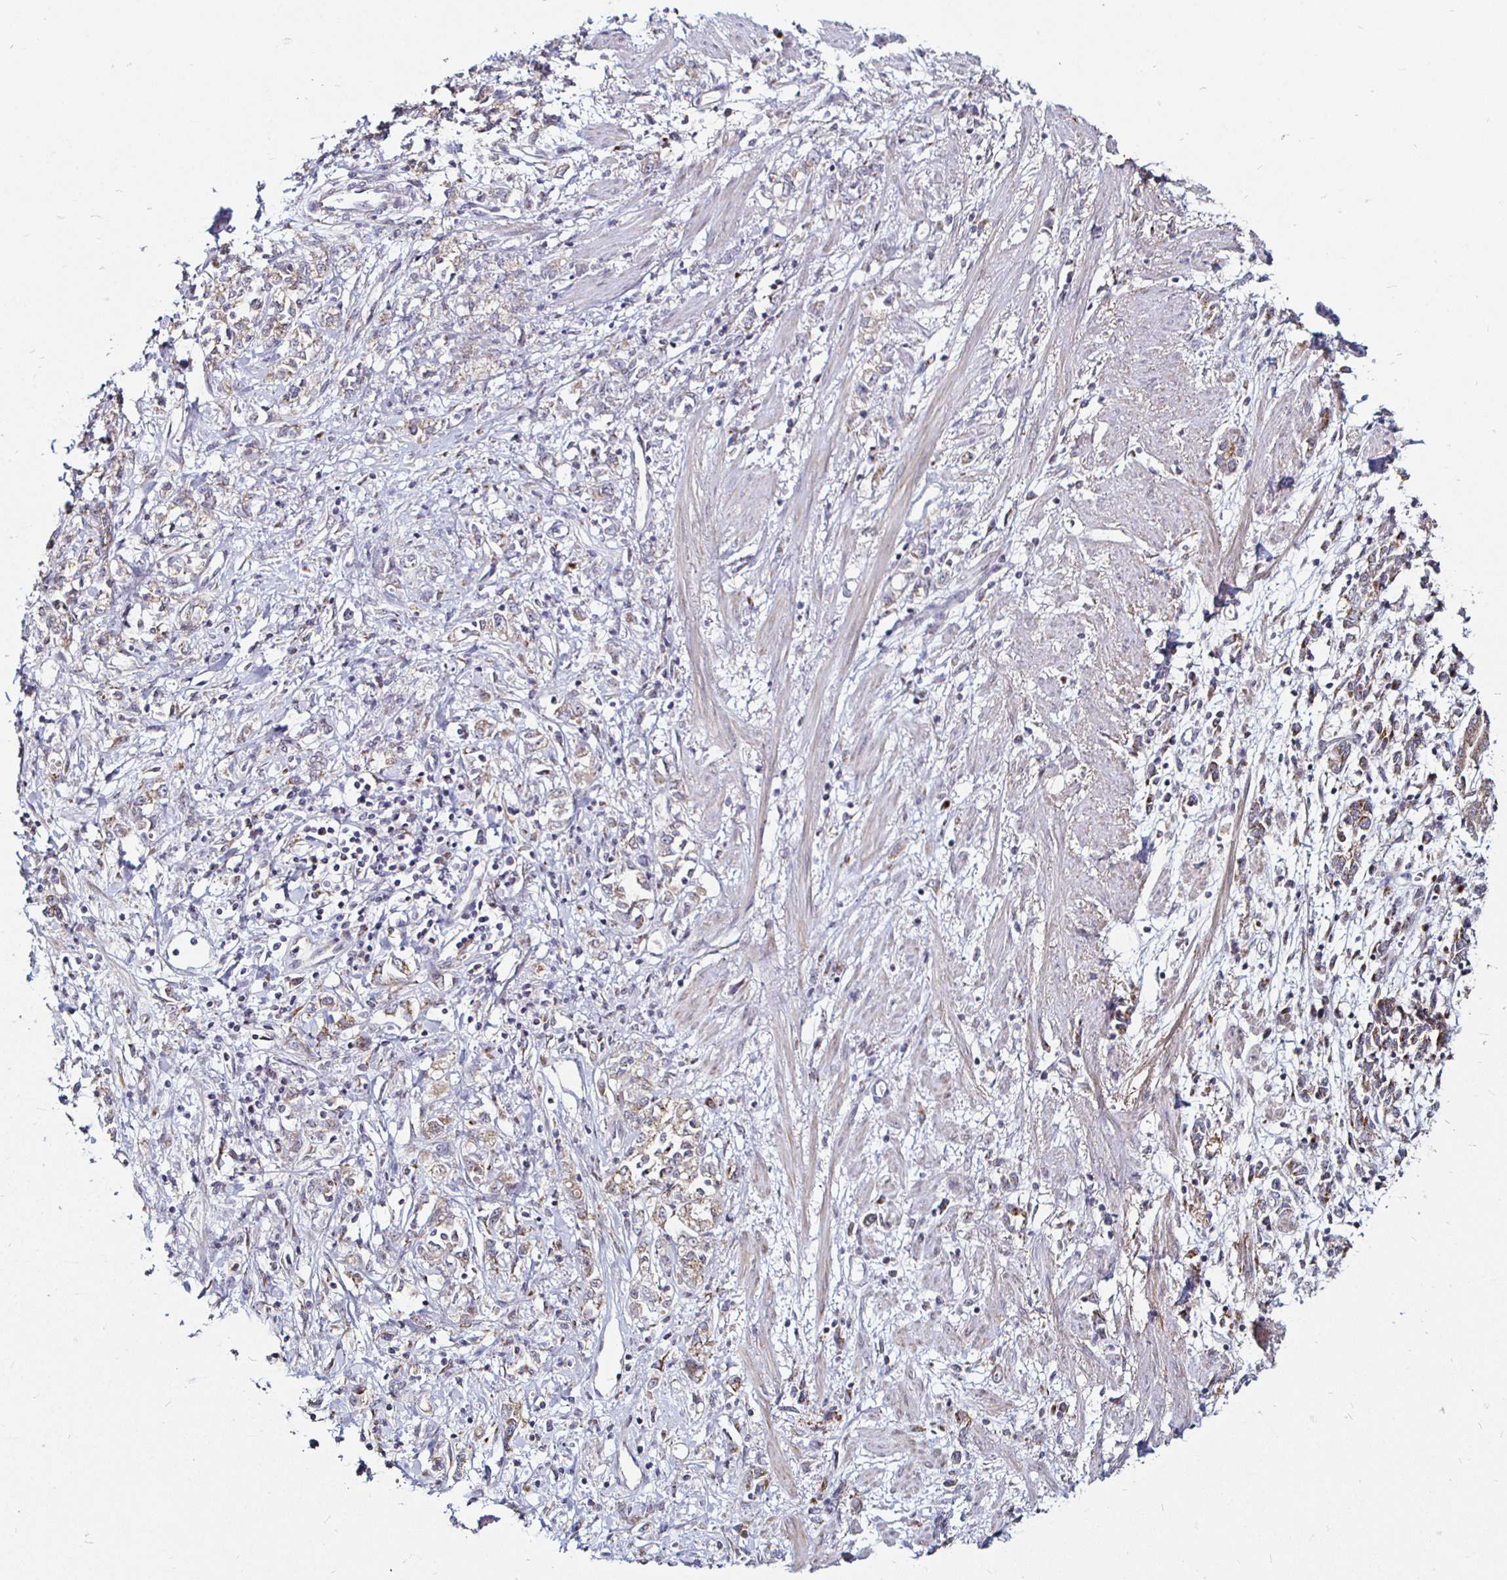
{"staining": {"intensity": "weak", "quantity": ">75%", "location": "cytoplasmic/membranous"}, "tissue": "stomach cancer", "cell_type": "Tumor cells", "image_type": "cancer", "snomed": [{"axis": "morphology", "description": "Adenocarcinoma, NOS"}, {"axis": "topography", "description": "Stomach"}], "caption": "A histopathology image showing weak cytoplasmic/membranous staining in approximately >75% of tumor cells in stomach cancer (adenocarcinoma), as visualized by brown immunohistochemical staining.", "gene": "ATG3", "patient": {"sex": "female", "age": 76}}